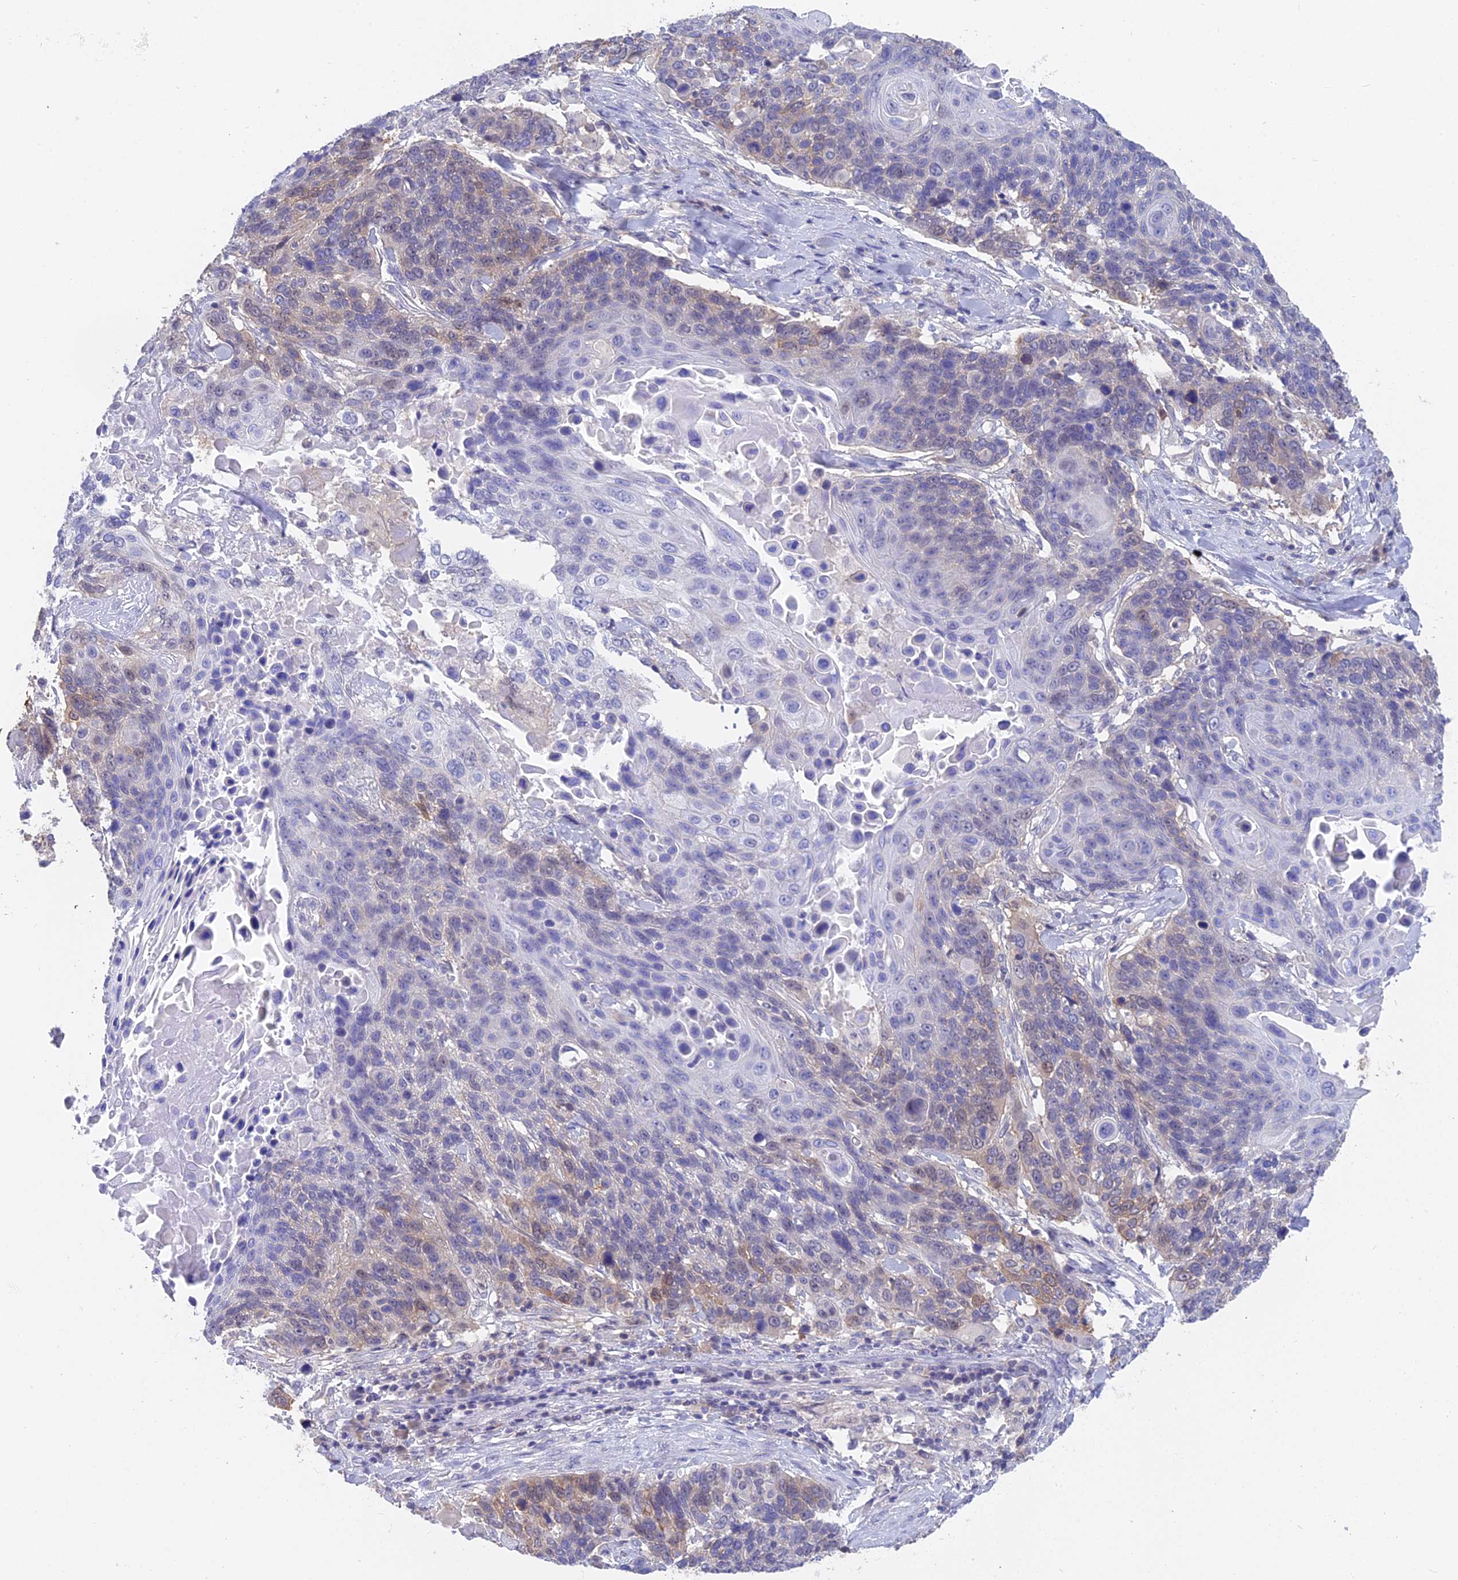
{"staining": {"intensity": "weak", "quantity": "<25%", "location": "cytoplasmic/membranous"}, "tissue": "lung cancer", "cell_type": "Tumor cells", "image_type": "cancer", "snomed": [{"axis": "morphology", "description": "Squamous cell carcinoma, NOS"}, {"axis": "topography", "description": "Lung"}], "caption": "The immunohistochemistry (IHC) micrograph has no significant staining in tumor cells of lung squamous cell carcinoma tissue.", "gene": "STUB1", "patient": {"sex": "male", "age": 66}}